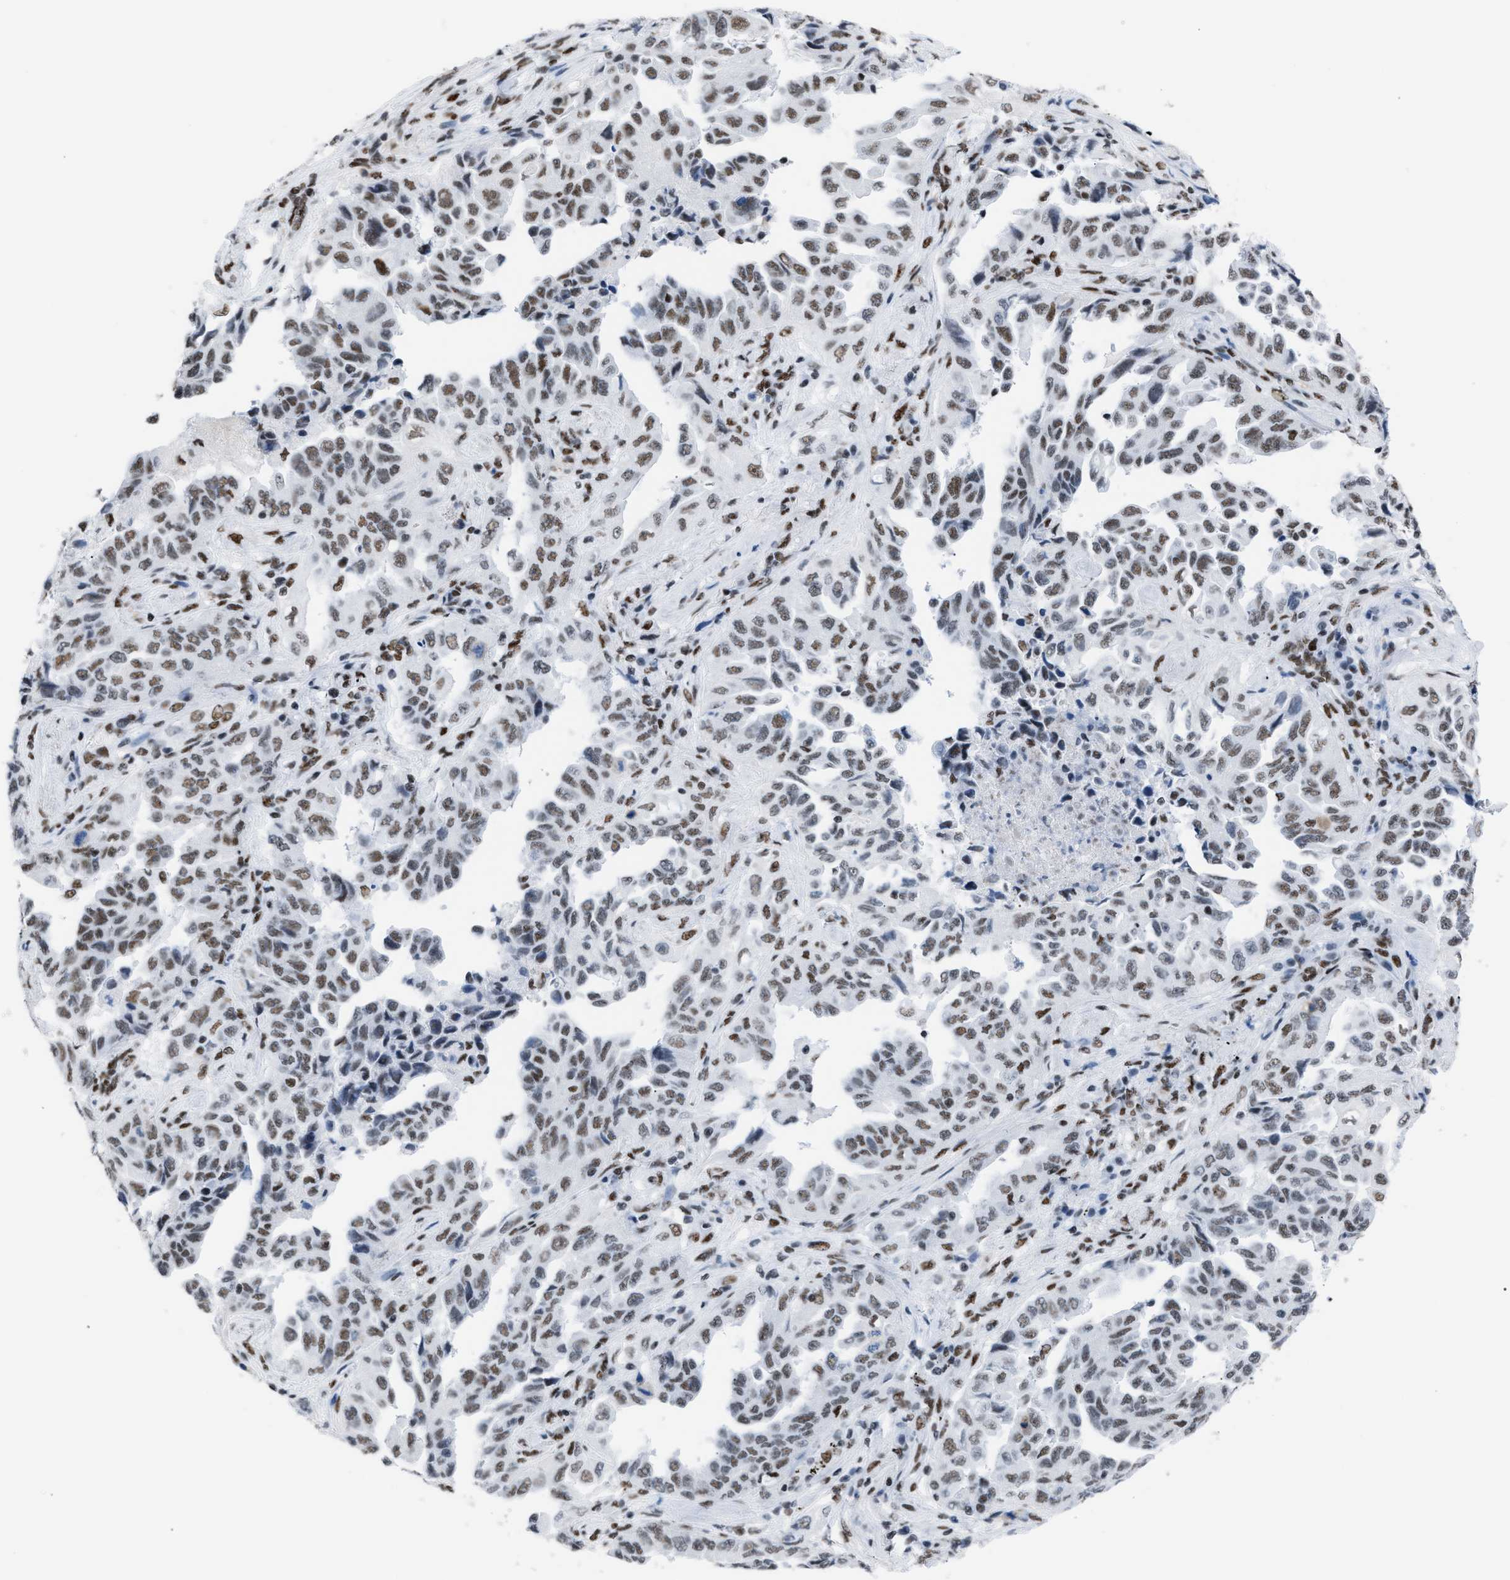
{"staining": {"intensity": "weak", "quantity": "25%-75%", "location": "nuclear"}, "tissue": "lung cancer", "cell_type": "Tumor cells", "image_type": "cancer", "snomed": [{"axis": "morphology", "description": "Adenocarcinoma, NOS"}, {"axis": "topography", "description": "Lung"}], "caption": "Protein analysis of adenocarcinoma (lung) tissue shows weak nuclear staining in approximately 25%-75% of tumor cells.", "gene": "CCAR2", "patient": {"sex": "female", "age": 51}}